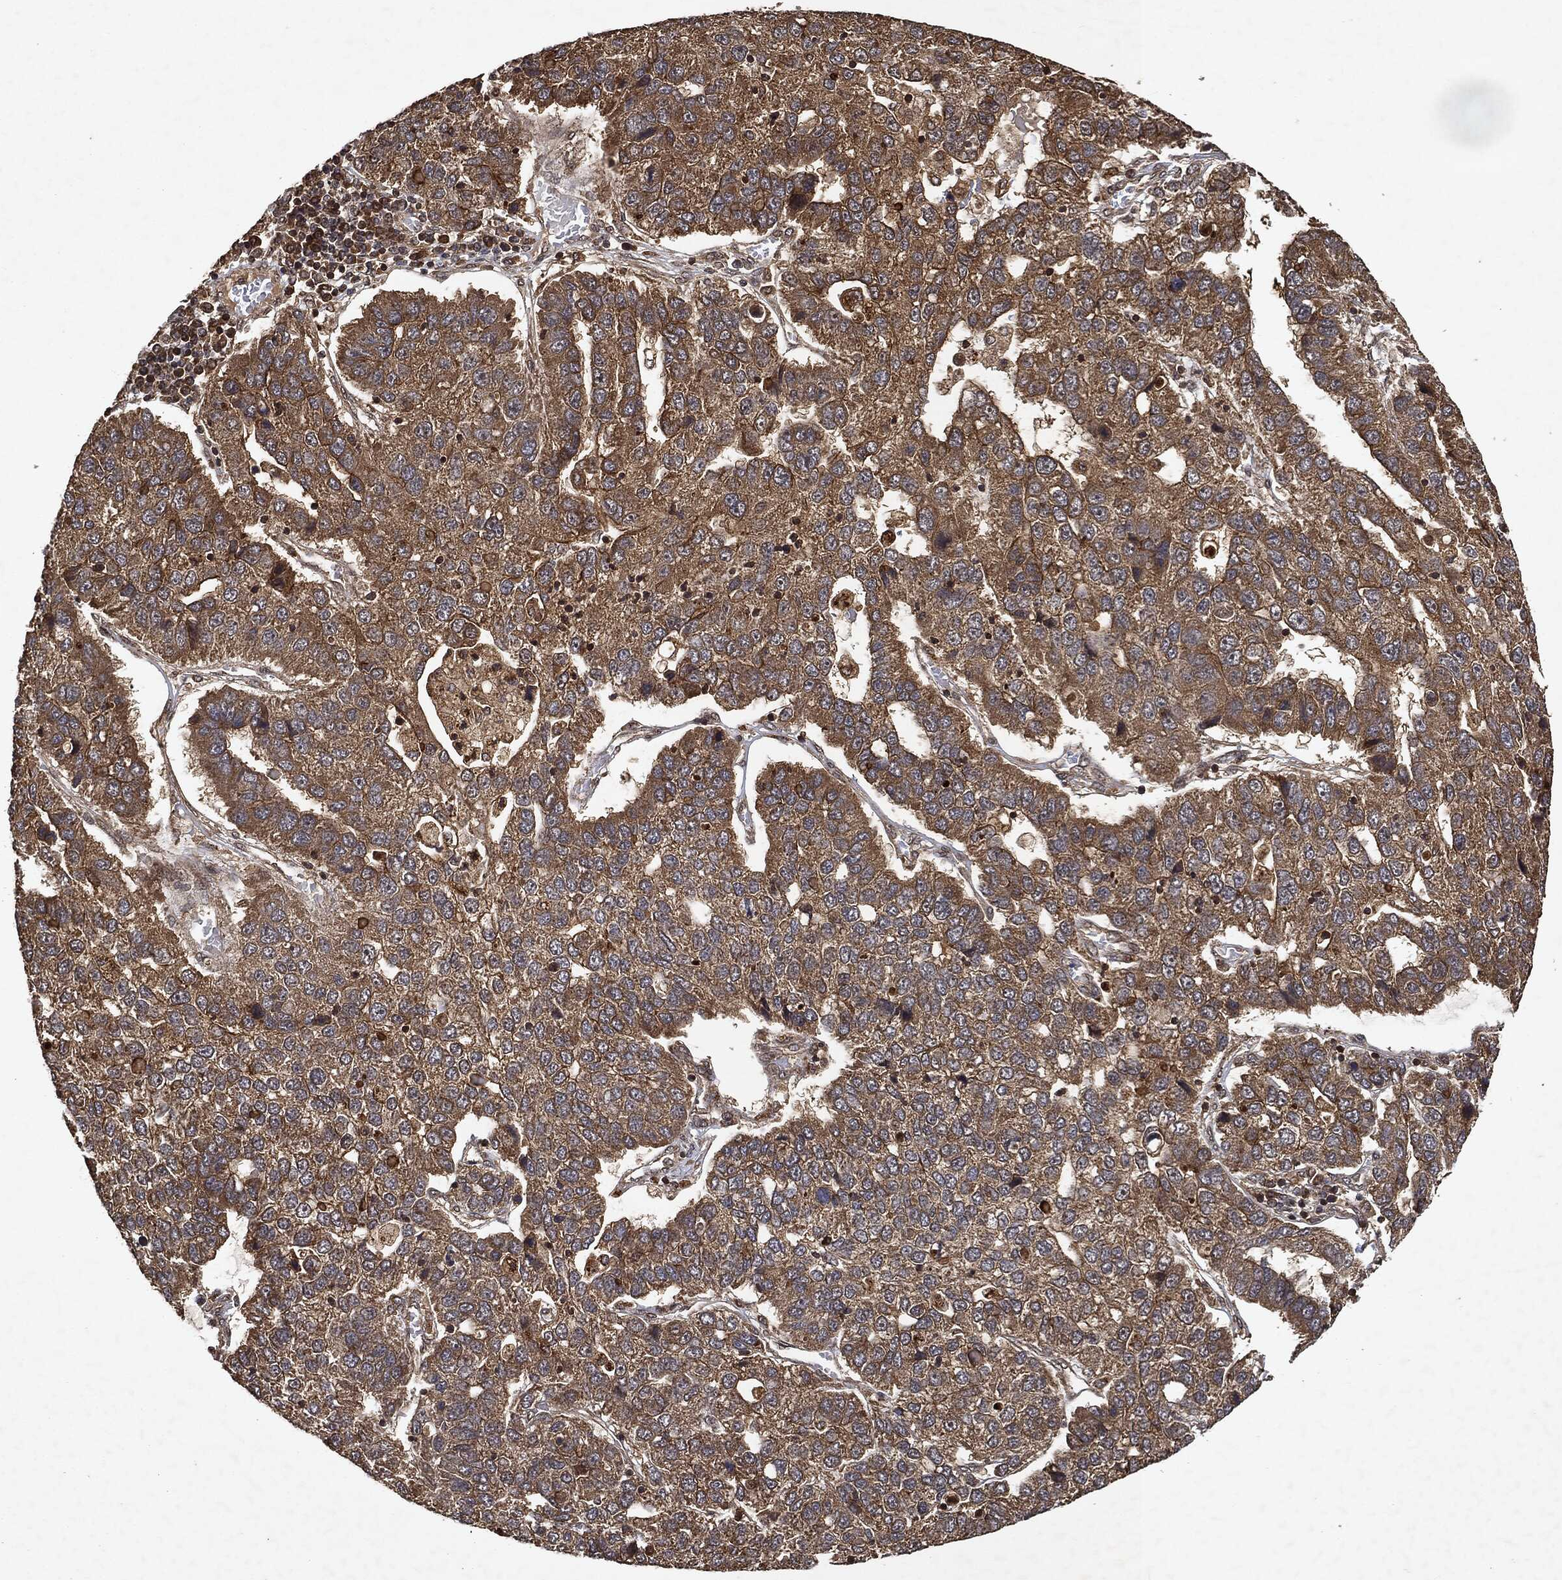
{"staining": {"intensity": "moderate", "quantity": "25%-75%", "location": "cytoplasmic/membranous"}, "tissue": "pancreatic cancer", "cell_type": "Tumor cells", "image_type": "cancer", "snomed": [{"axis": "morphology", "description": "Adenocarcinoma, NOS"}, {"axis": "topography", "description": "Pancreas"}], "caption": "Immunohistochemical staining of human pancreatic cancer (adenocarcinoma) exhibits moderate cytoplasmic/membranous protein staining in about 25%-75% of tumor cells.", "gene": "ZNF226", "patient": {"sex": "female", "age": 61}}